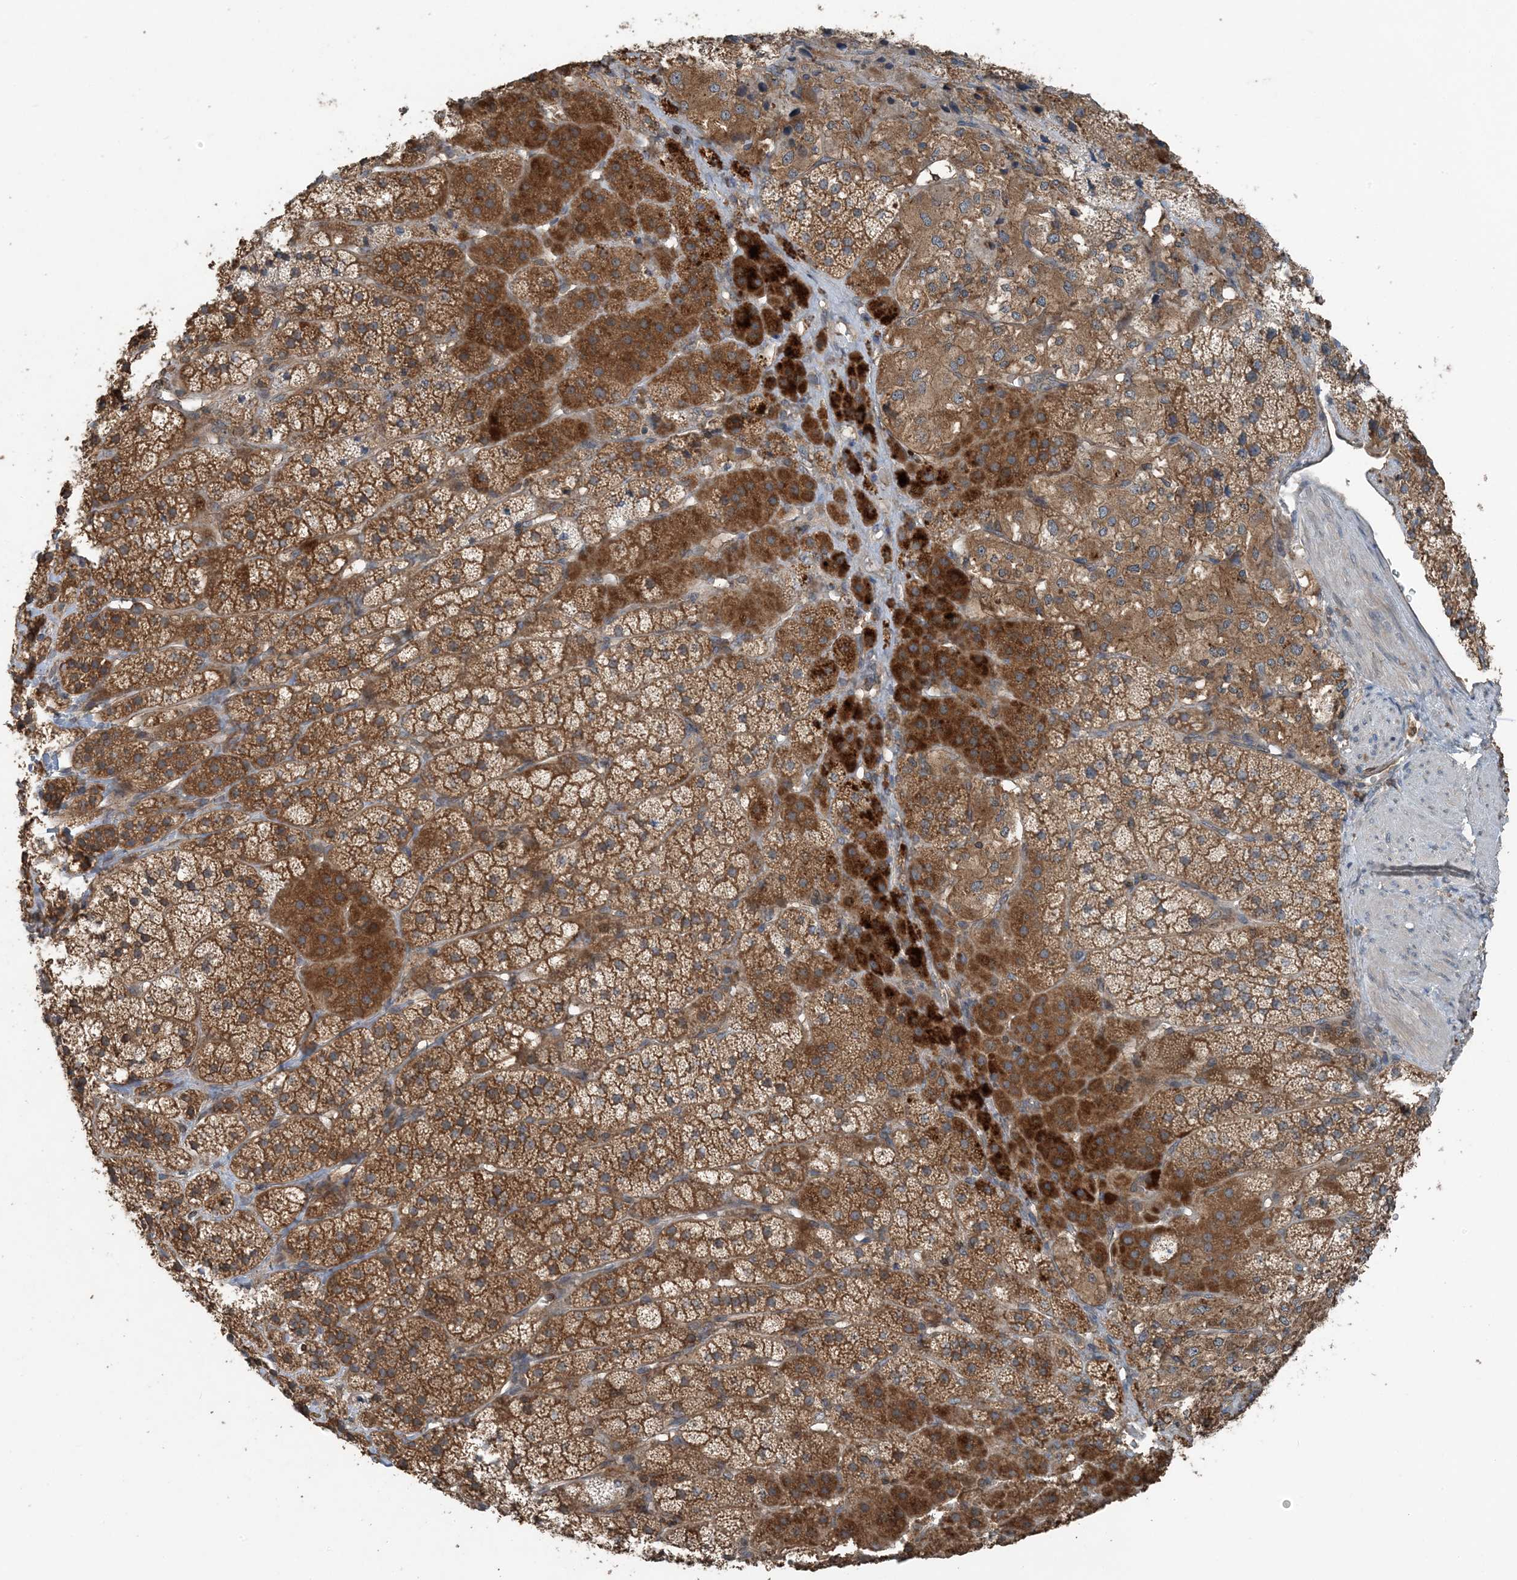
{"staining": {"intensity": "strong", "quantity": ">75%", "location": "cytoplasmic/membranous"}, "tissue": "adrenal gland", "cell_type": "Glandular cells", "image_type": "normal", "snomed": [{"axis": "morphology", "description": "Normal tissue, NOS"}, {"axis": "topography", "description": "Adrenal gland"}], "caption": "High-power microscopy captured an immunohistochemistry (IHC) histopathology image of unremarkable adrenal gland, revealing strong cytoplasmic/membranous staining in approximately >75% of glandular cells.", "gene": "ZFAND2B", "patient": {"sex": "female", "age": 44}}